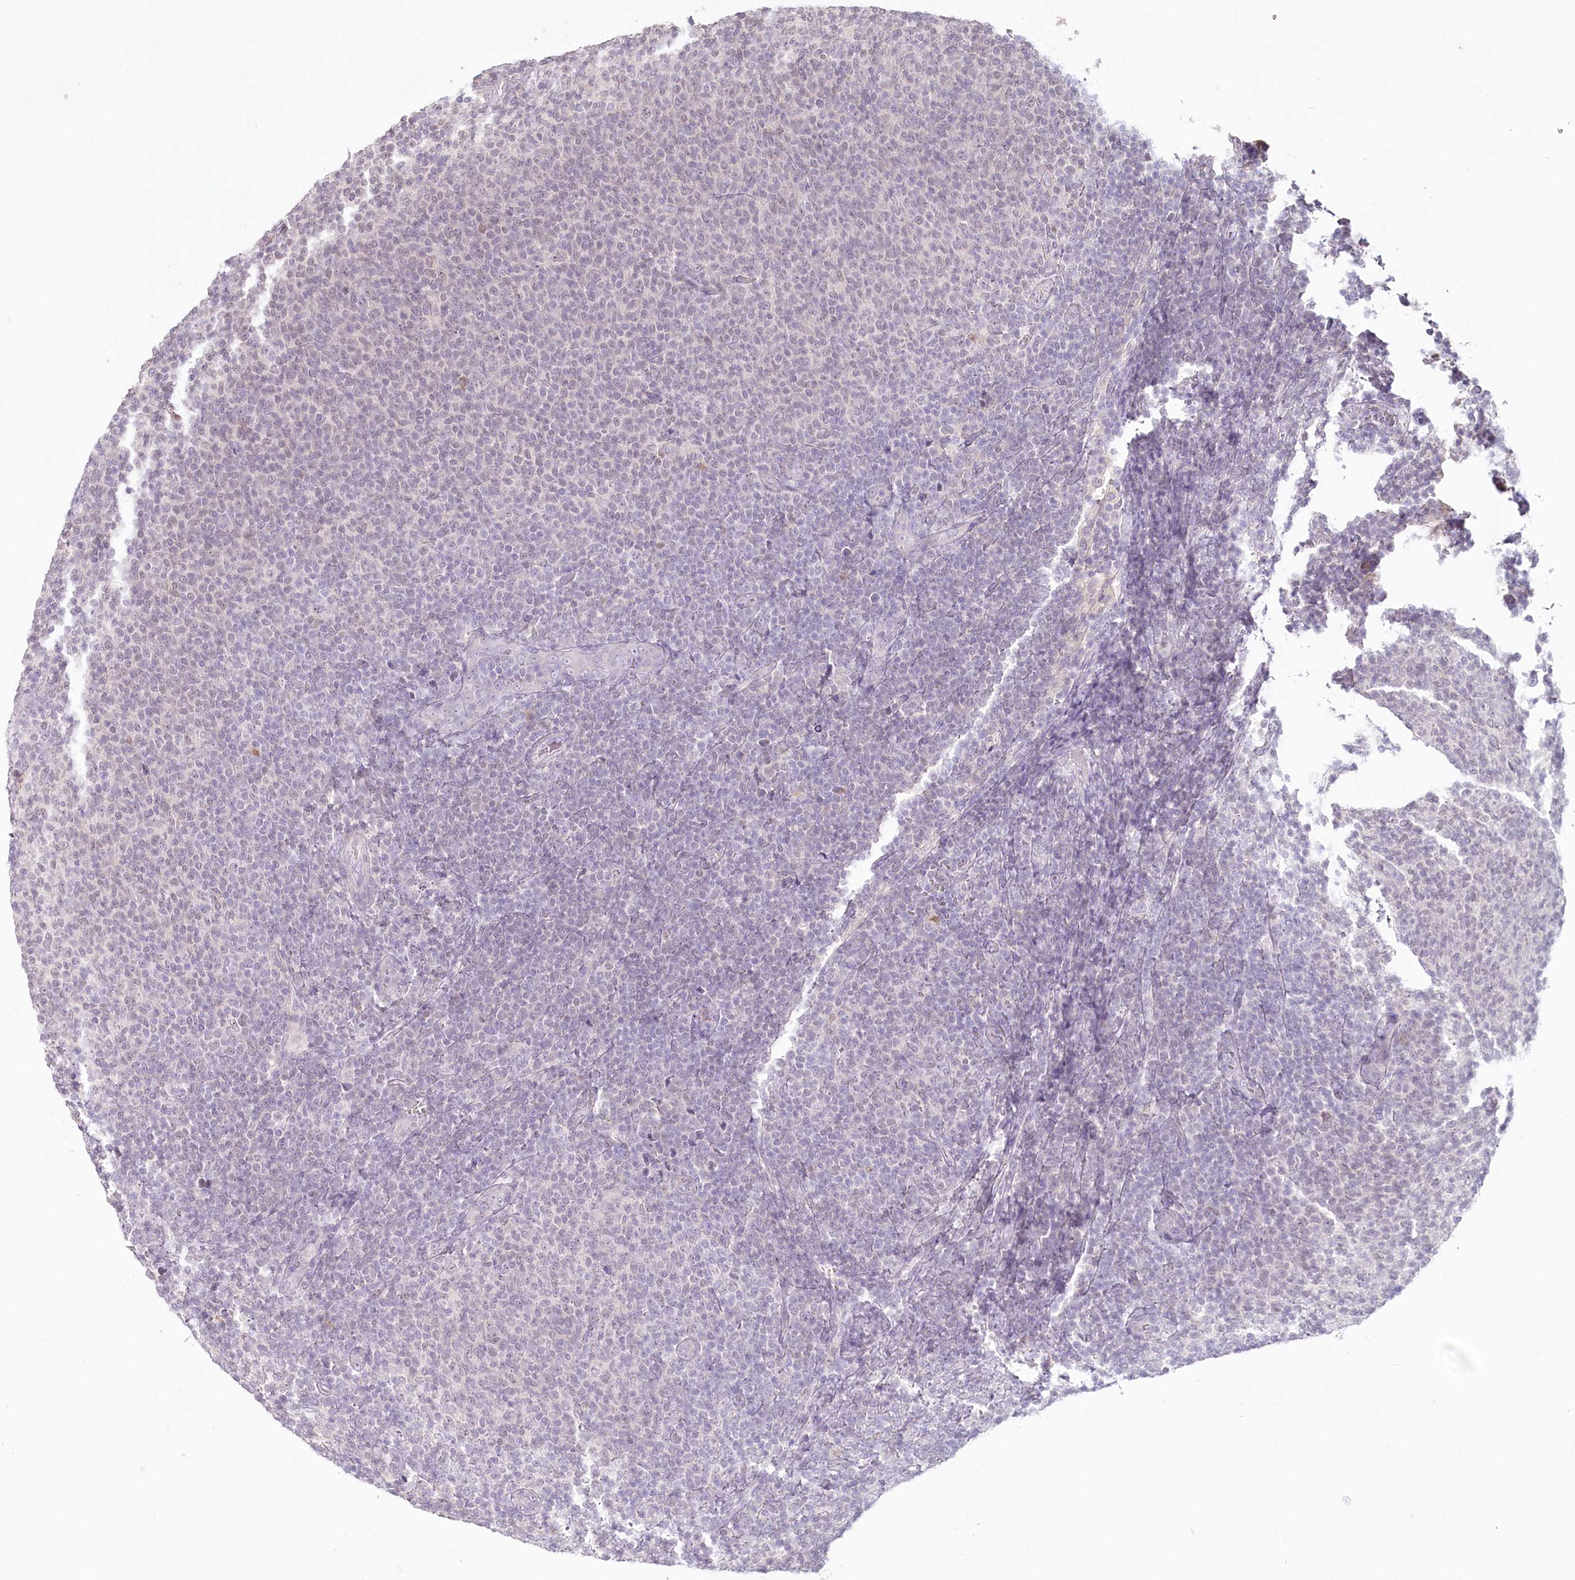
{"staining": {"intensity": "negative", "quantity": "none", "location": "none"}, "tissue": "lymphoma", "cell_type": "Tumor cells", "image_type": "cancer", "snomed": [{"axis": "morphology", "description": "Malignant lymphoma, non-Hodgkin's type, Low grade"}, {"axis": "topography", "description": "Lymph node"}], "caption": "Tumor cells are negative for protein expression in human lymphoma. (DAB (3,3'-diaminobenzidine) immunohistochemistry visualized using brightfield microscopy, high magnification).", "gene": "USP11", "patient": {"sex": "male", "age": 66}}